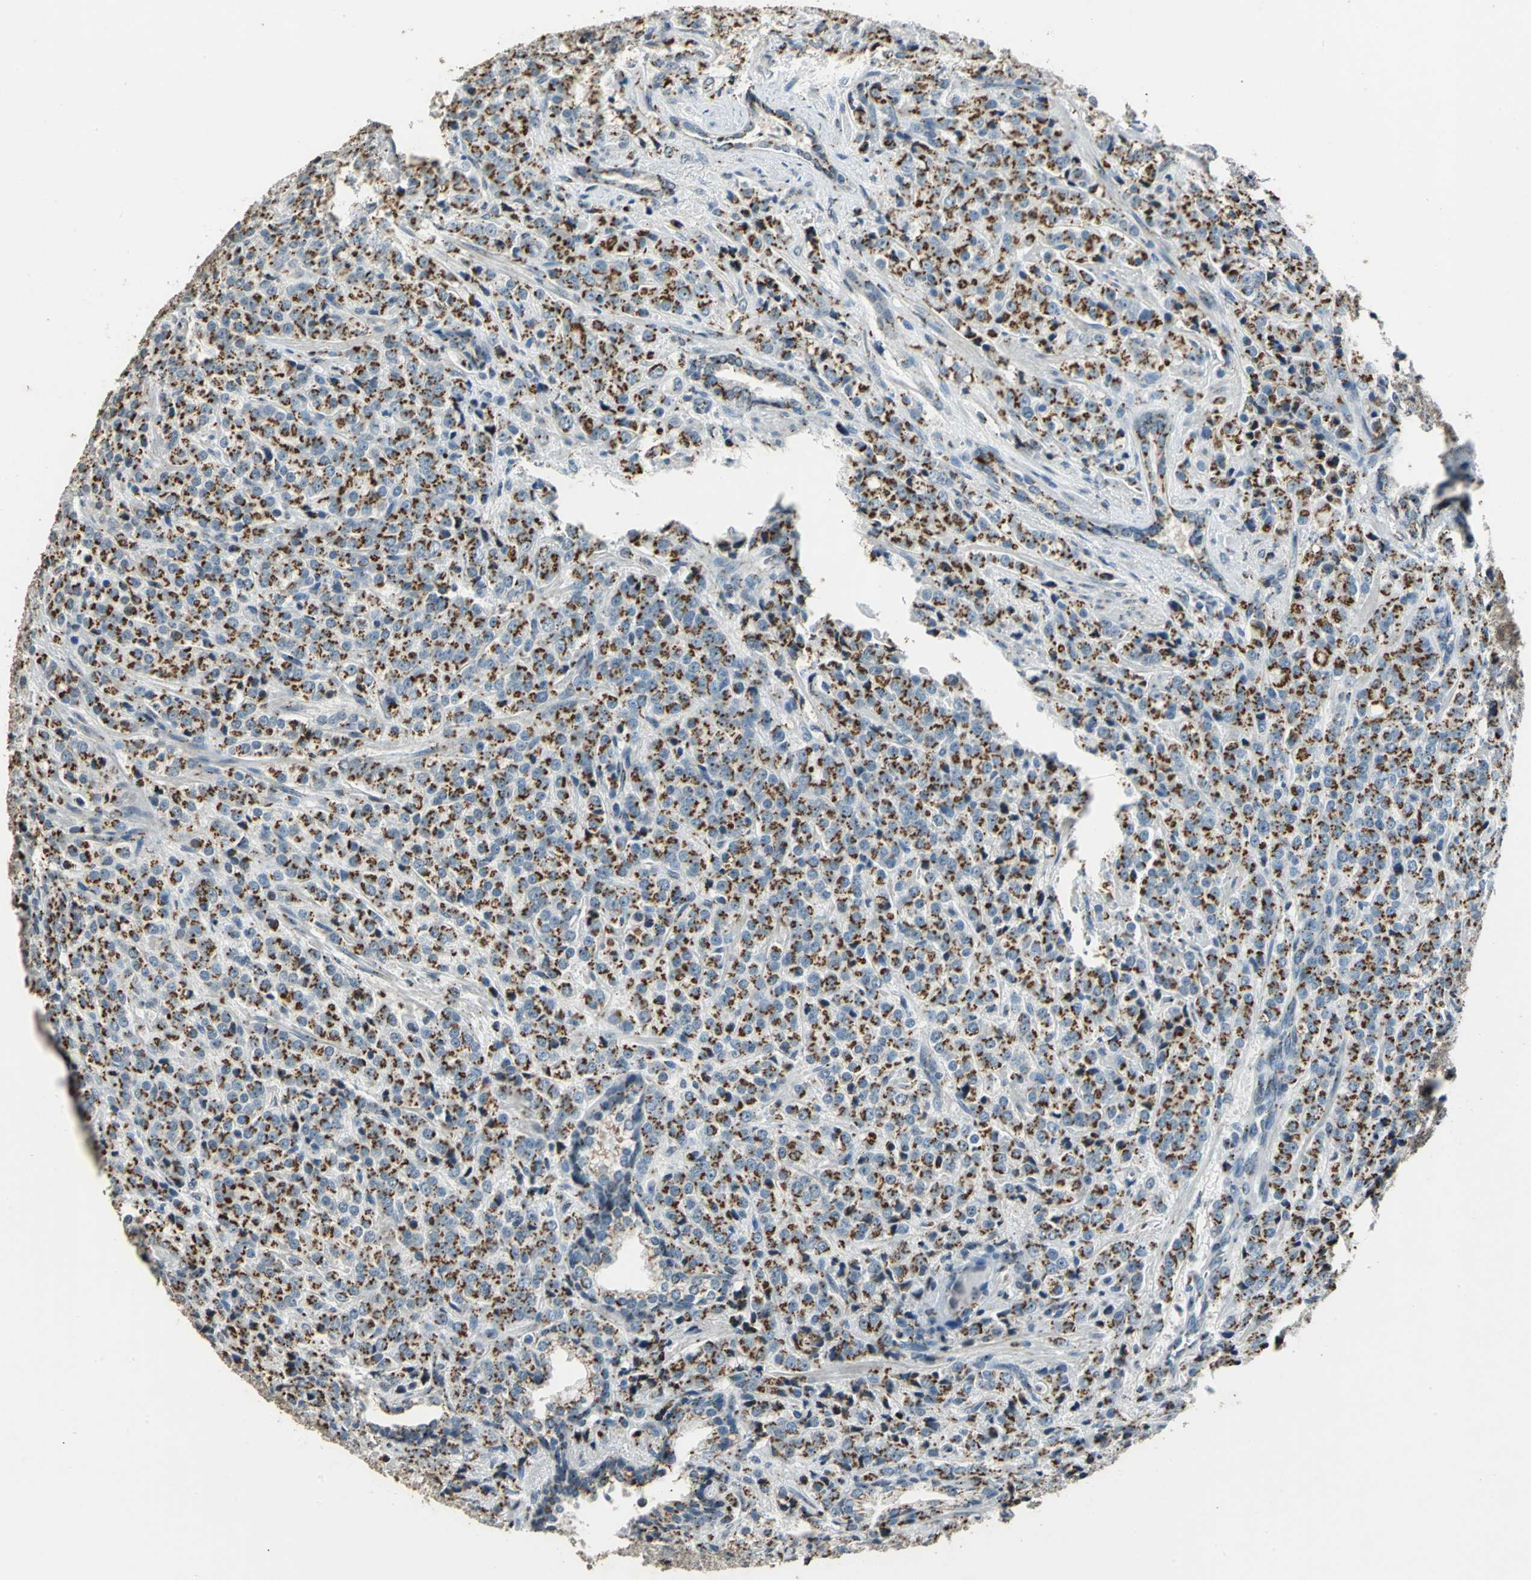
{"staining": {"intensity": "strong", "quantity": ">75%", "location": "cytoplasmic/membranous"}, "tissue": "prostate cancer", "cell_type": "Tumor cells", "image_type": "cancer", "snomed": [{"axis": "morphology", "description": "Adenocarcinoma, Medium grade"}, {"axis": "topography", "description": "Prostate"}], "caption": "Tumor cells show high levels of strong cytoplasmic/membranous expression in approximately >75% of cells in prostate cancer.", "gene": "TMEM115", "patient": {"sex": "male", "age": 70}}